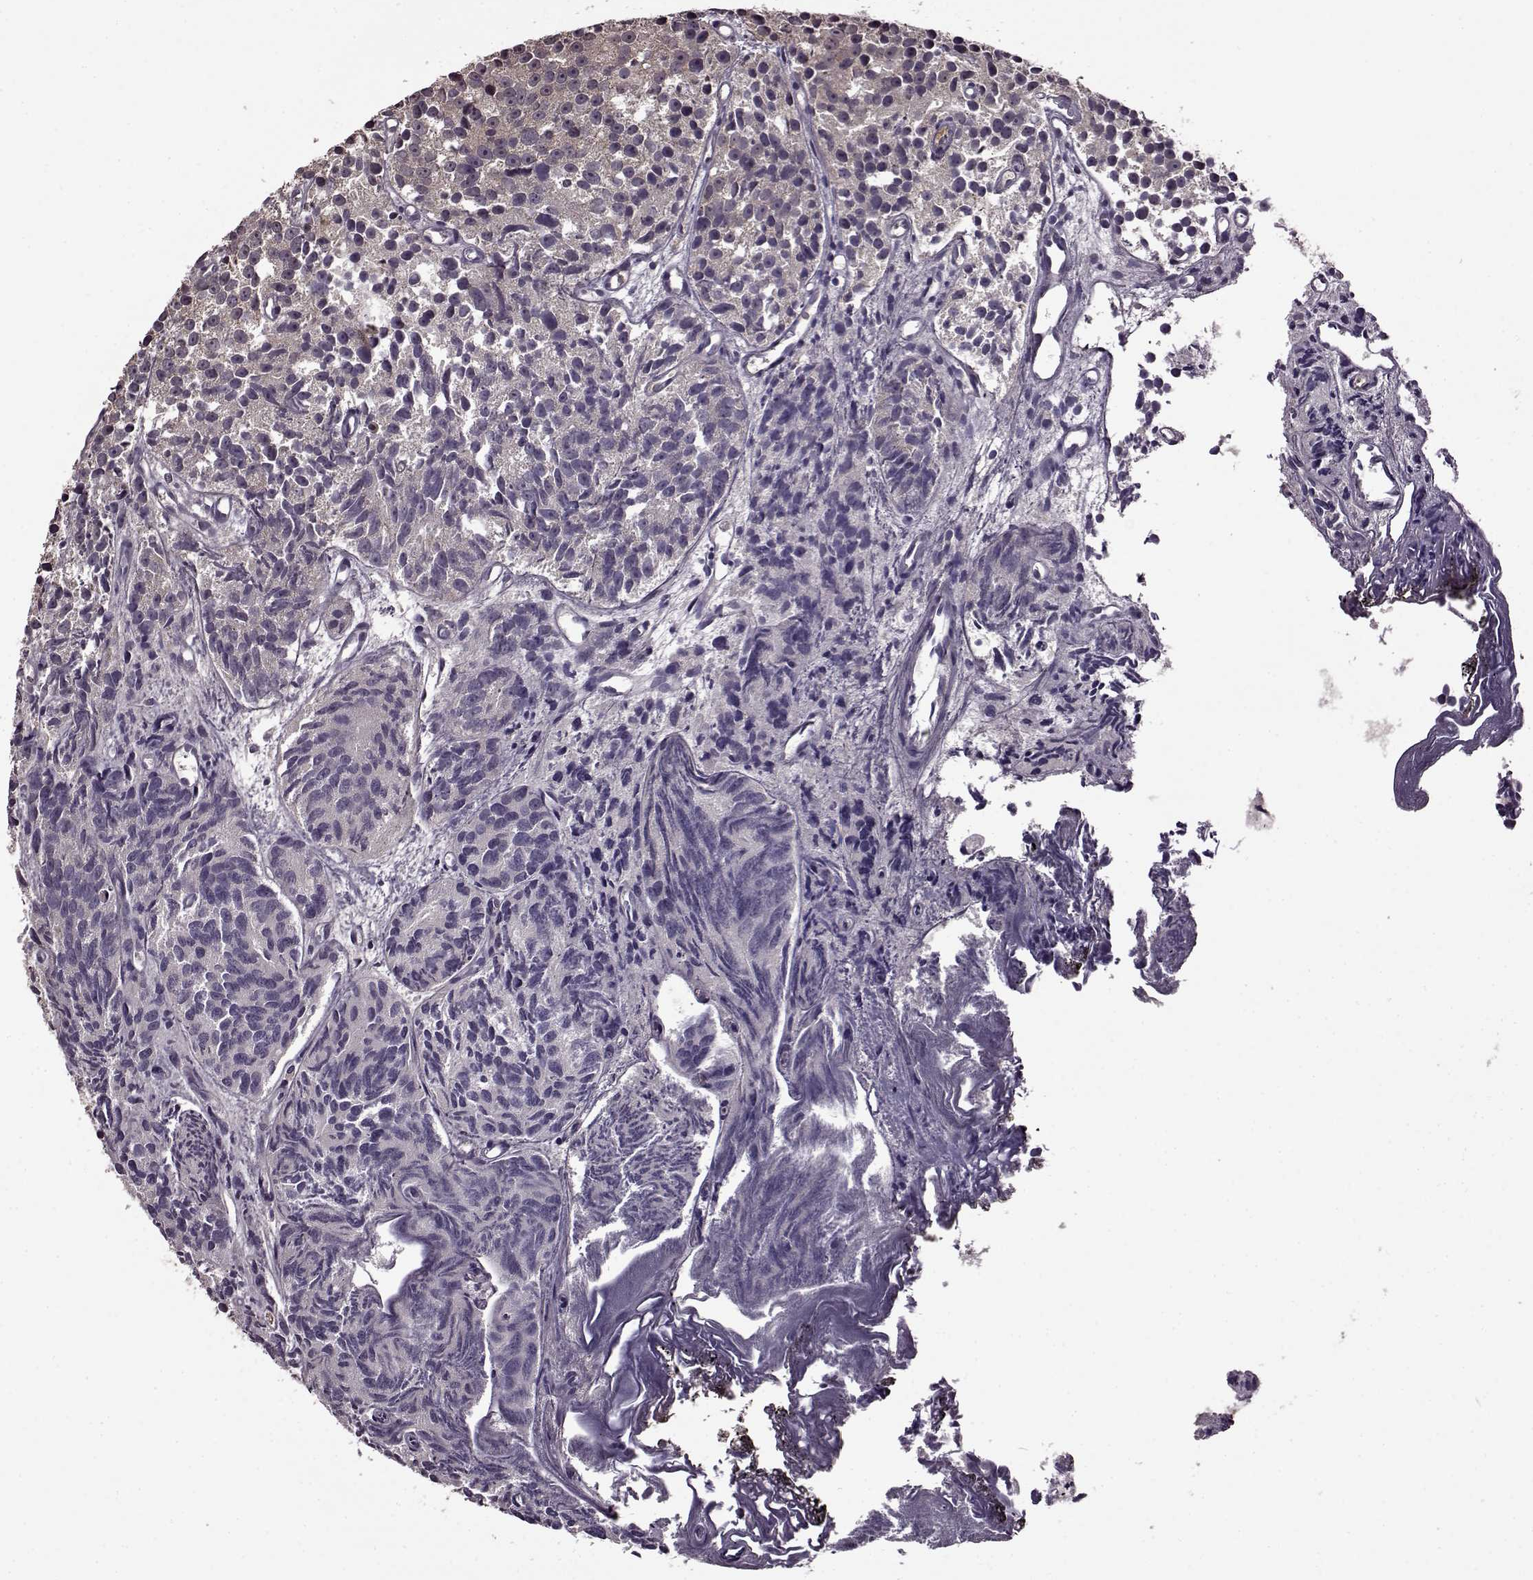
{"staining": {"intensity": "negative", "quantity": "none", "location": "none"}, "tissue": "prostate cancer", "cell_type": "Tumor cells", "image_type": "cancer", "snomed": [{"axis": "morphology", "description": "Adenocarcinoma, High grade"}, {"axis": "topography", "description": "Prostate"}], "caption": "Histopathology image shows no significant protein staining in tumor cells of prostate cancer.", "gene": "MAIP1", "patient": {"sex": "male", "age": 77}}